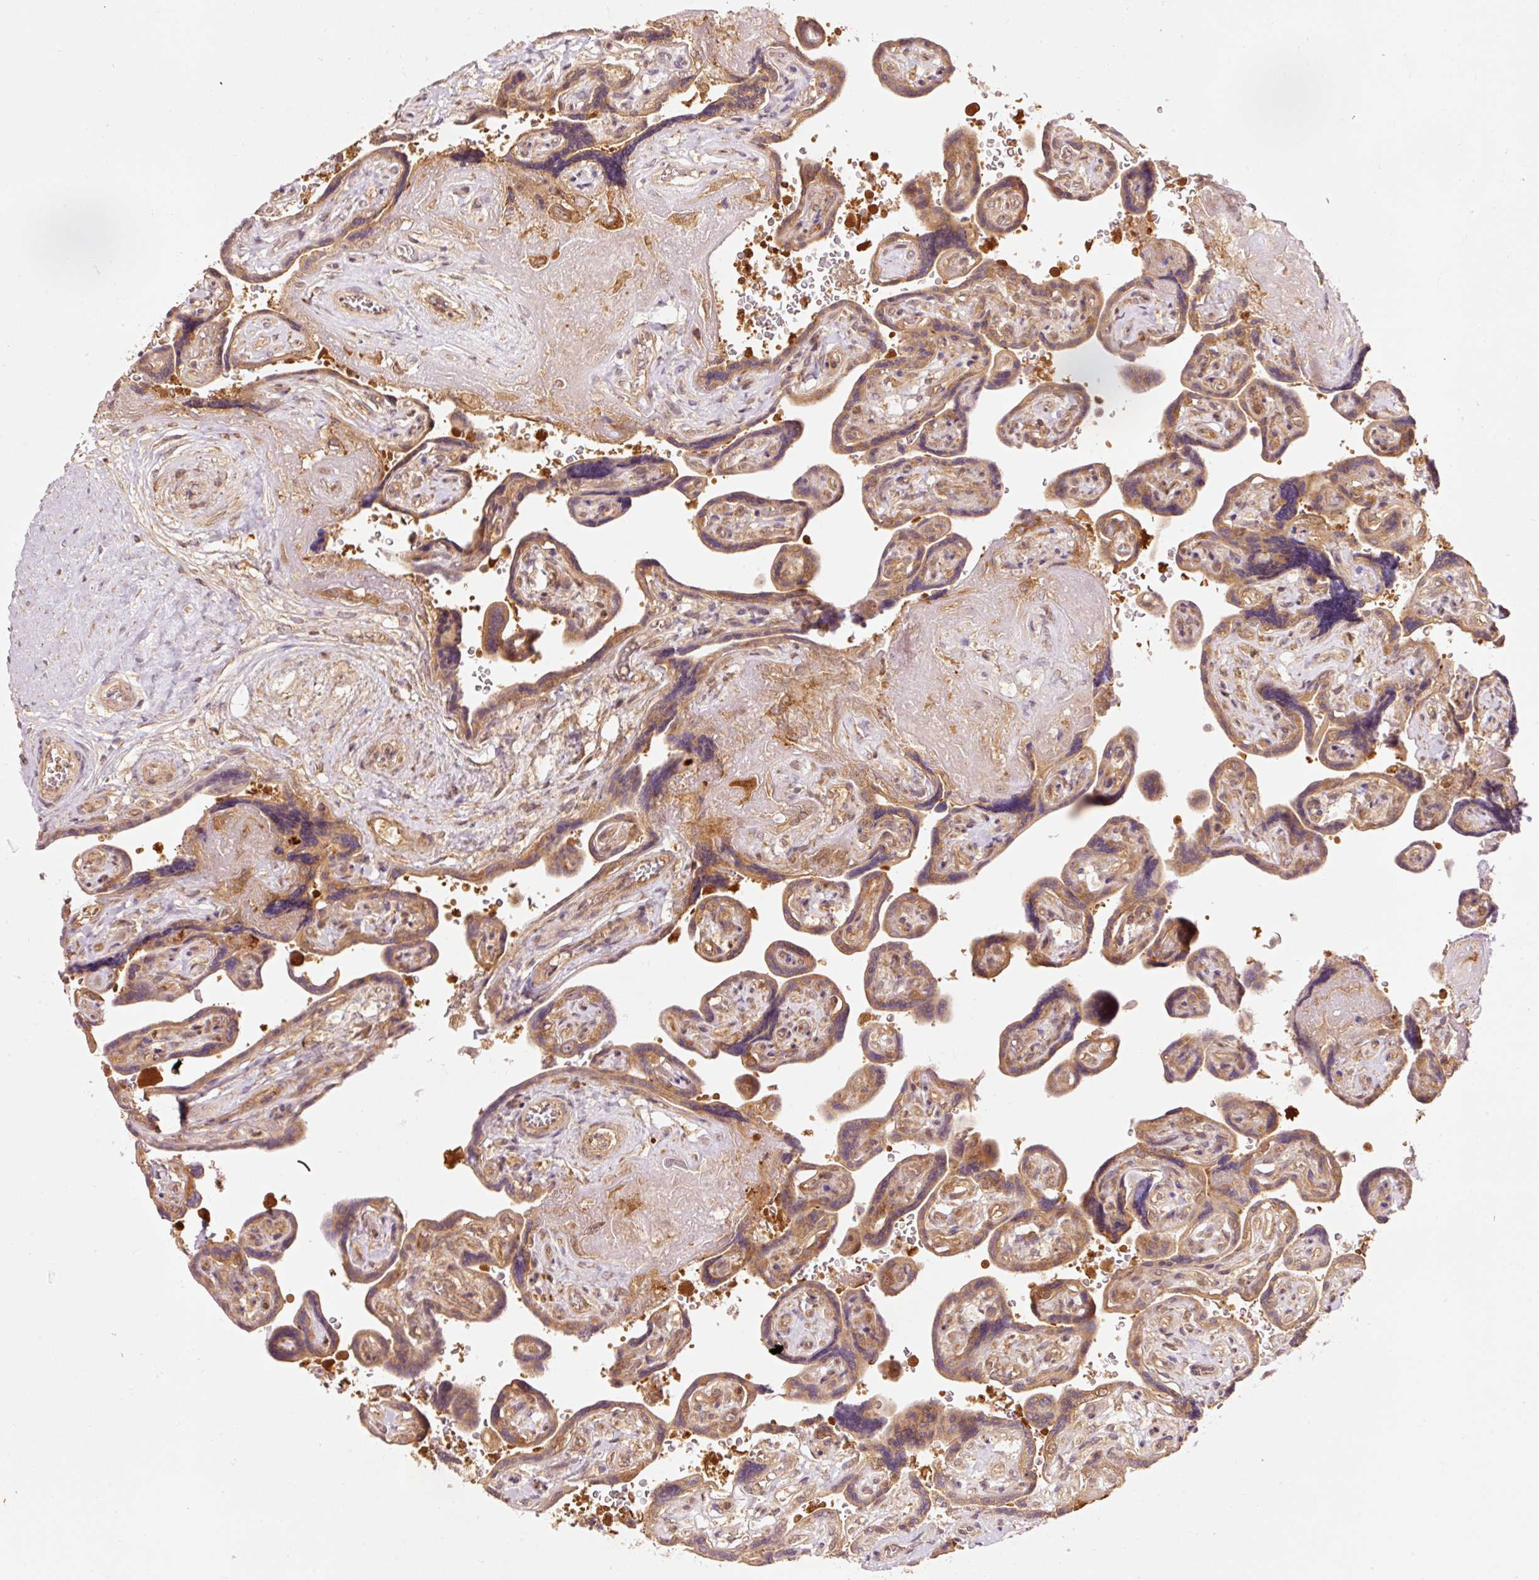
{"staining": {"intensity": "moderate", "quantity": ">75%", "location": "cytoplasmic/membranous"}, "tissue": "placenta", "cell_type": "Trophoblastic cells", "image_type": "normal", "snomed": [{"axis": "morphology", "description": "Normal tissue, NOS"}, {"axis": "topography", "description": "Placenta"}], "caption": "This is an image of immunohistochemistry (IHC) staining of unremarkable placenta, which shows moderate positivity in the cytoplasmic/membranous of trophoblastic cells.", "gene": "PDAP1", "patient": {"sex": "female", "age": 32}}